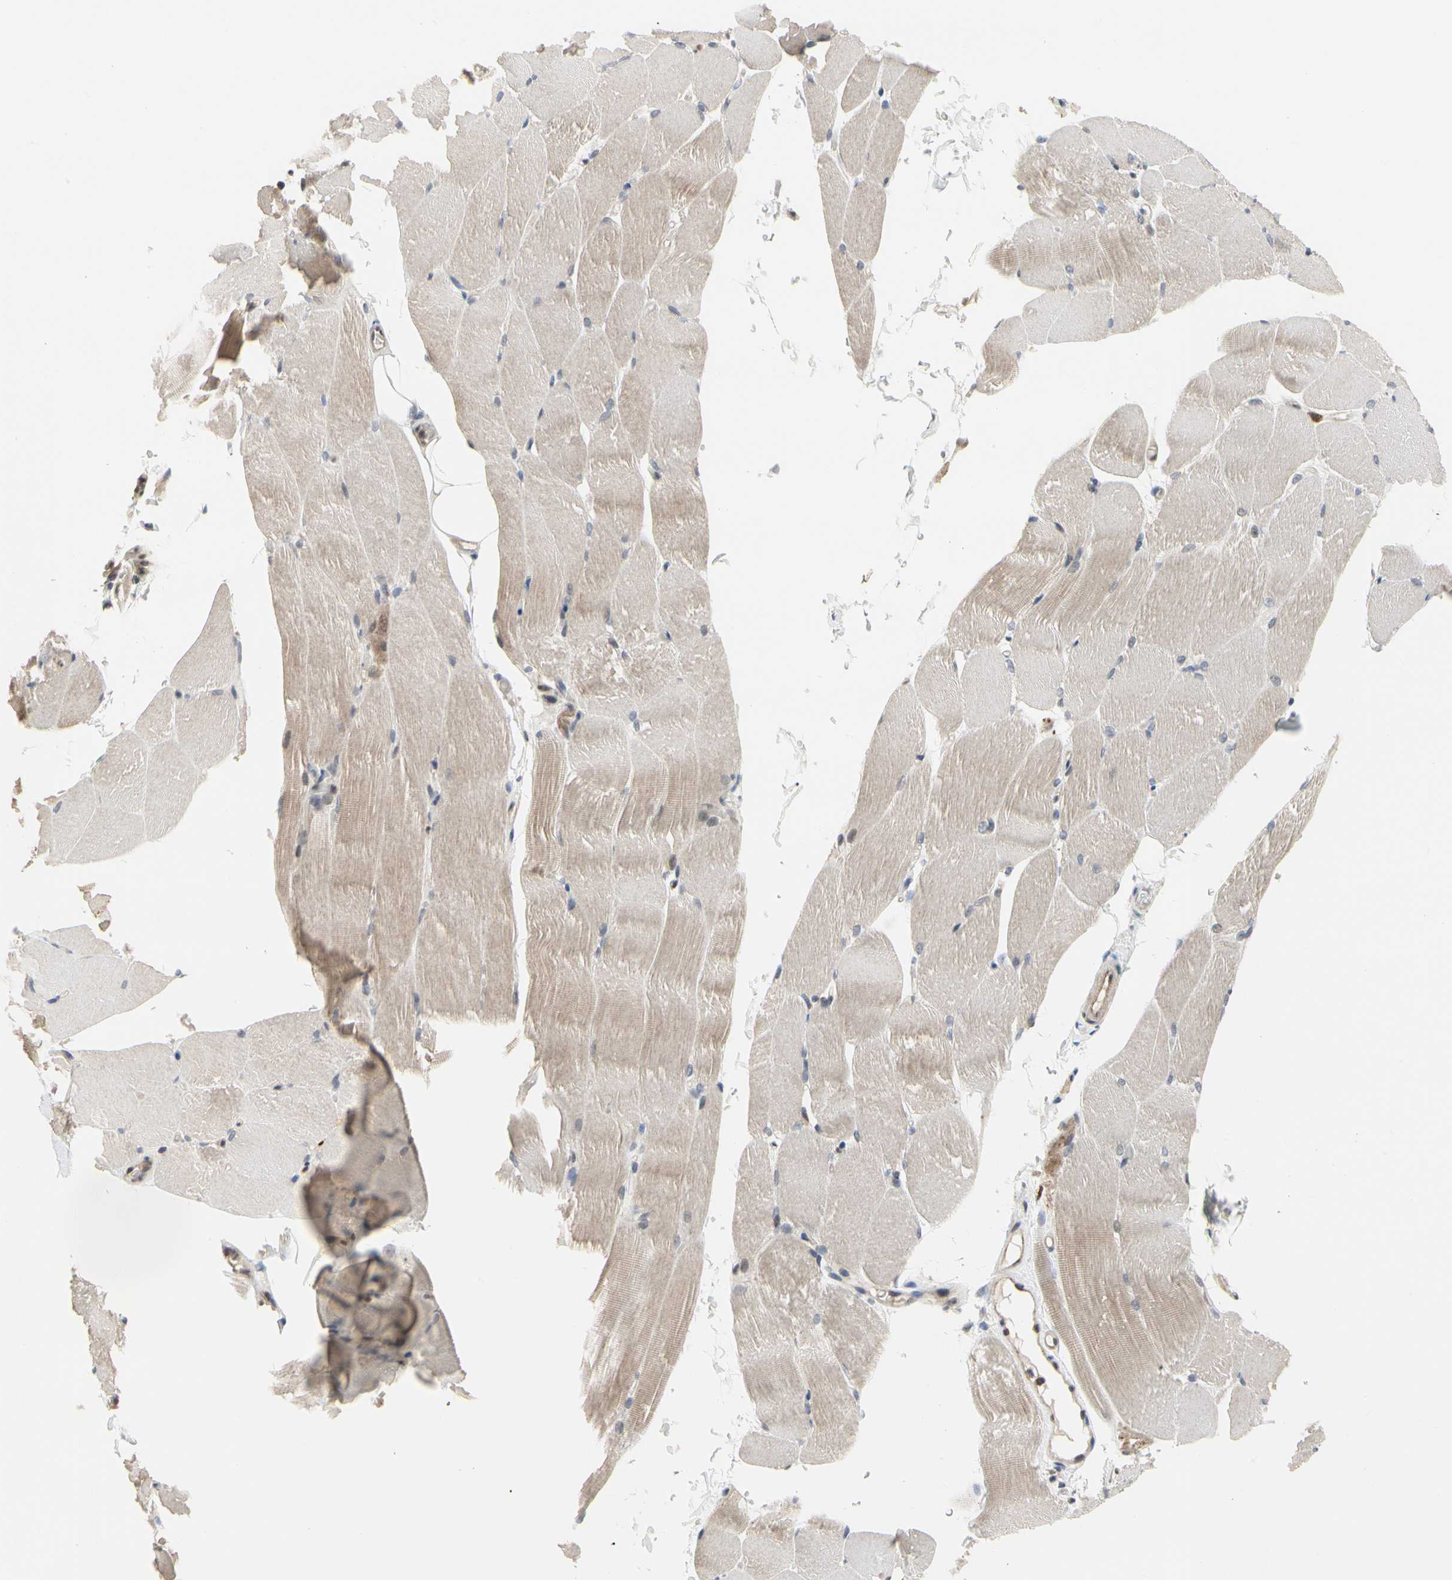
{"staining": {"intensity": "weak", "quantity": "25%-75%", "location": "cytoplasmic/membranous"}, "tissue": "skeletal muscle", "cell_type": "Myocytes", "image_type": "normal", "snomed": [{"axis": "morphology", "description": "Normal tissue, NOS"}, {"axis": "topography", "description": "Skeletal muscle"}, {"axis": "topography", "description": "Parathyroid gland"}], "caption": "Myocytes display low levels of weak cytoplasmic/membranous expression in approximately 25%-75% of cells in unremarkable skeletal muscle.", "gene": "CDK5", "patient": {"sex": "female", "age": 37}}